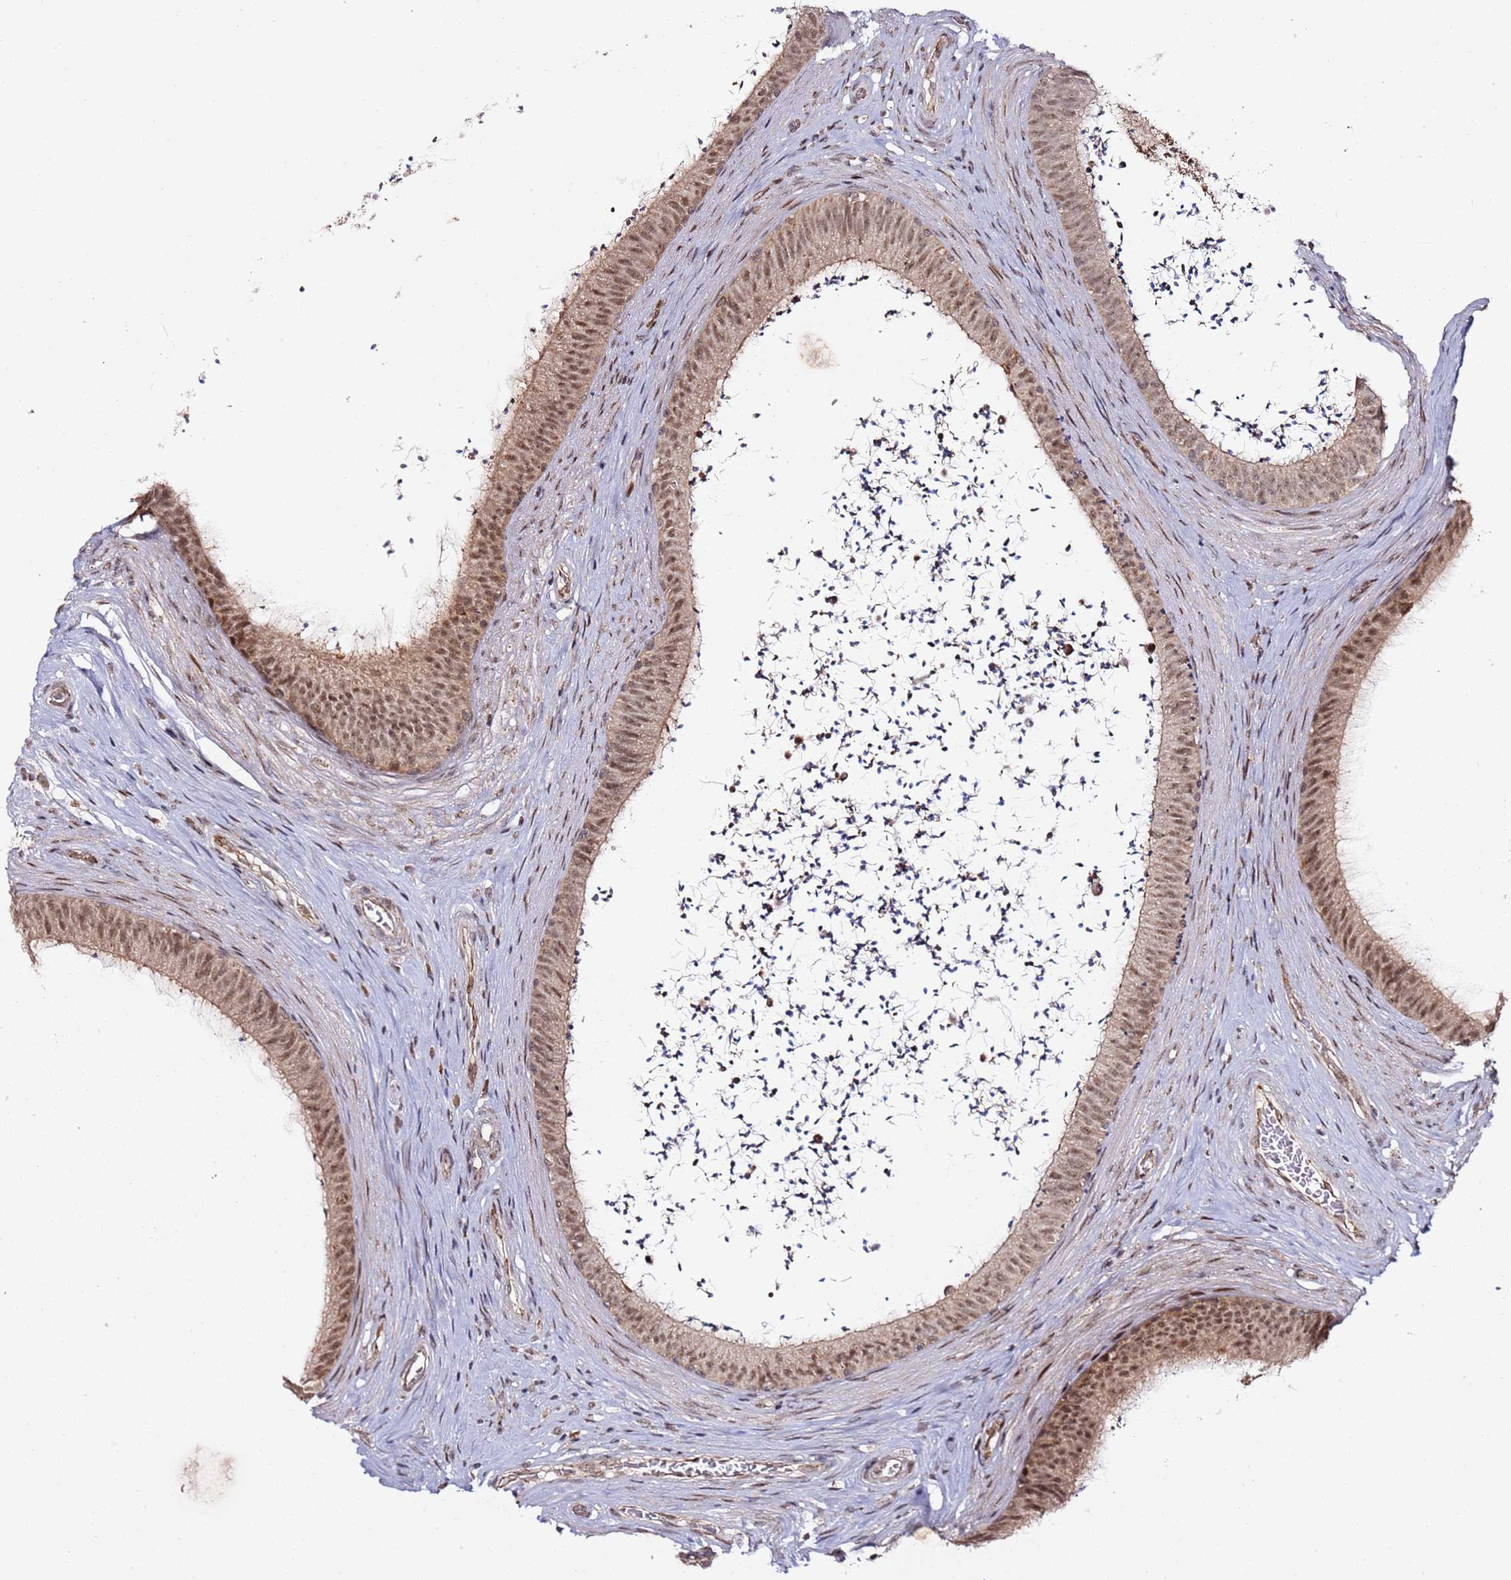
{"staining": {"intensity": "moderate", "quantity": ">75%", "location": "cytoplasmic/membranous,nuclear"}, "tissue": "epididymis", "cell_type": "Glandular cells", "image_type": "normal", "snomed": [{"axis": "morphology", "description": "Normal tissue, NOS"}, {"axis": "topography", "description": "Testis"}, {"axis": "topography", "description": "Epididymis"}], "caption": "Glandular cells show medium levels of moderate cytoplasmic/membranous,nuclear staining in approximately >75% of cells in unremarkable human epididymis. The staining was performed using DAB, with brown indicating positive protein expression. Nuclei are stained blue with hematoxylin.", "gene": "TP53AIP1", "patient": {"sex": "male", "age": 41}}